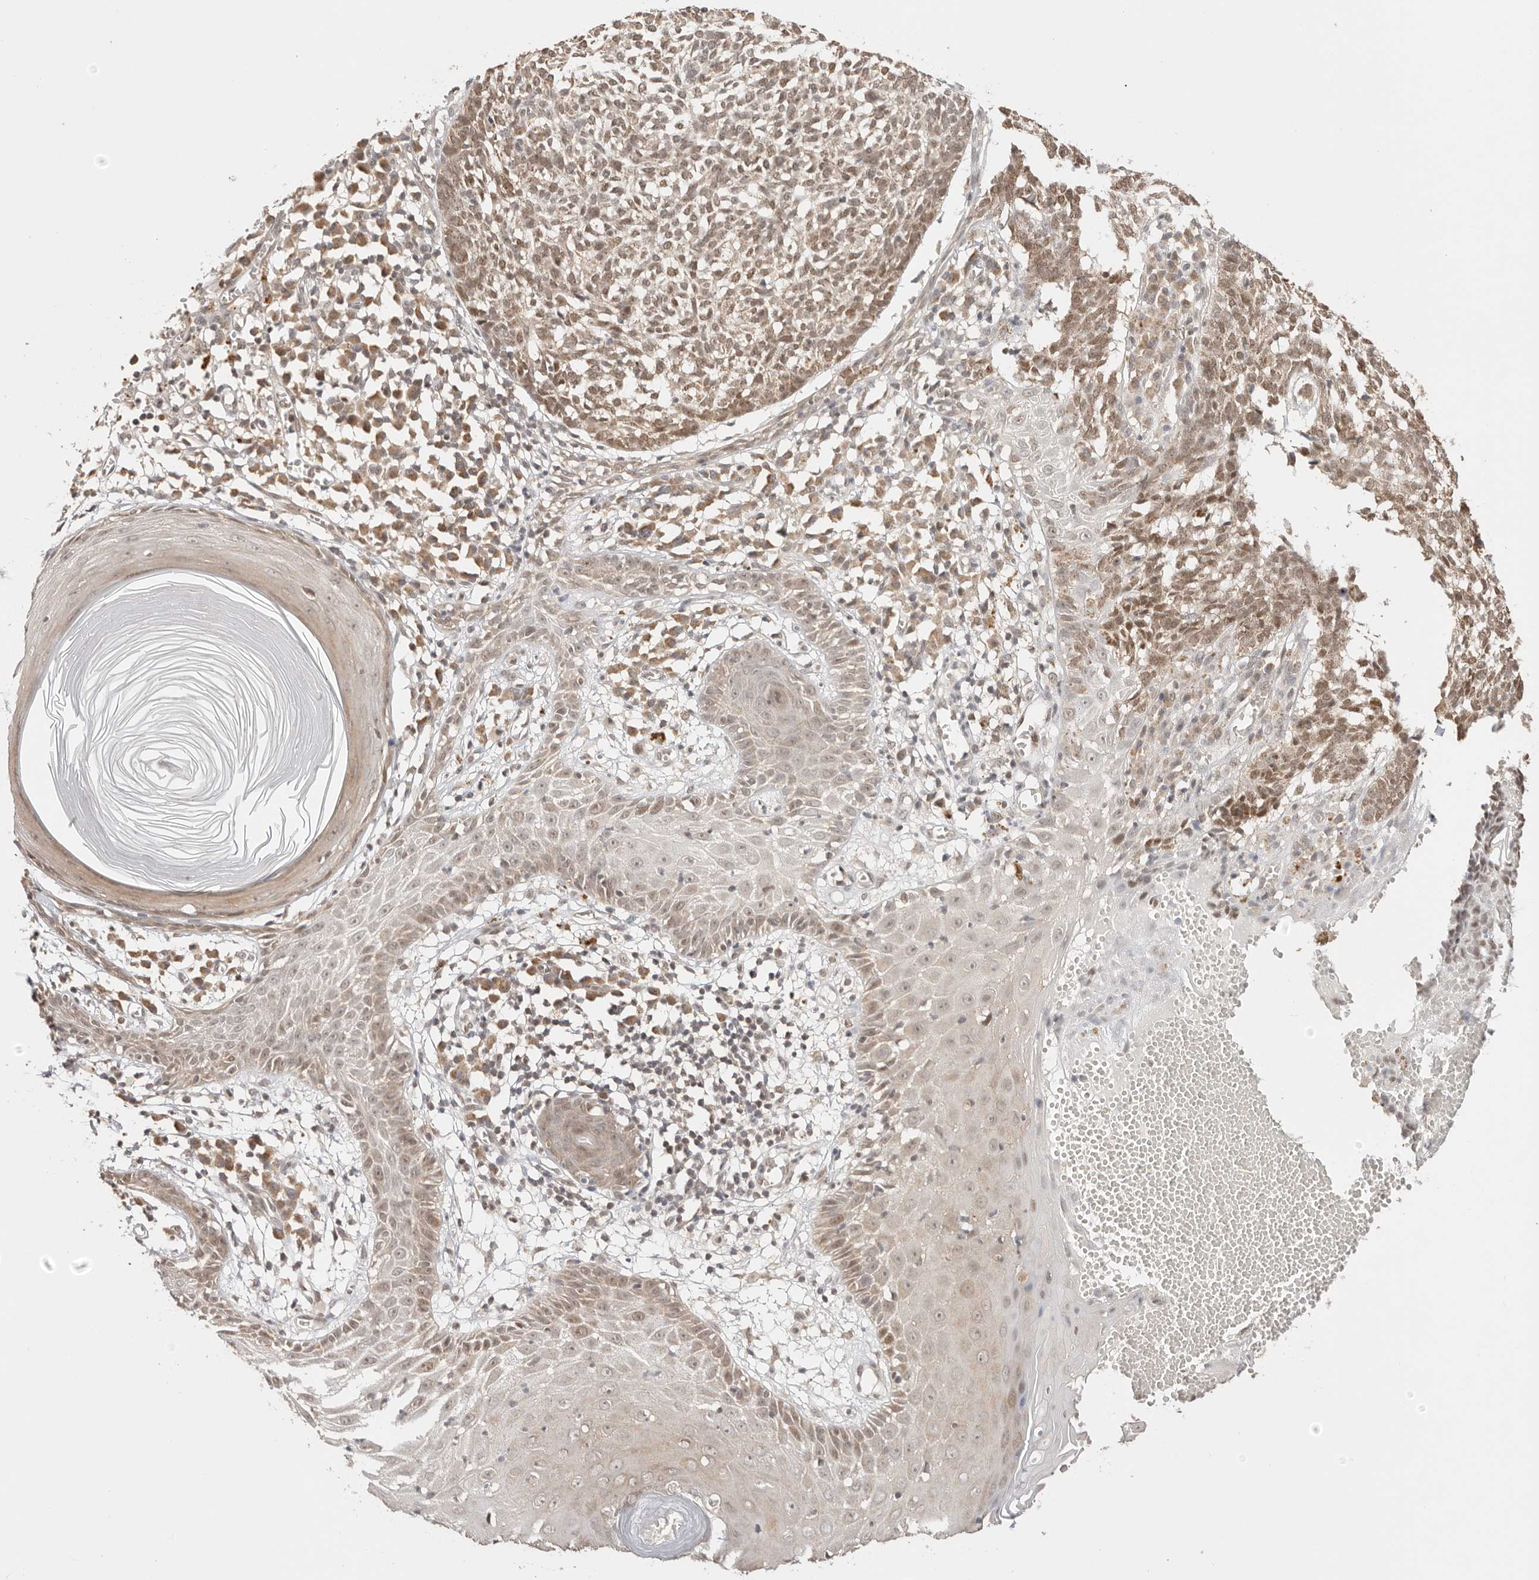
{"staining": {"intensity": "moderate", "quantity": ">75%", "location": "cytoplasmic/membranous,nuclear"}, "tissue": "skin cancer", "cell_type": "Tumor cells", "image_type": "cancer", "snomed": [{"axis": "morphology", "description": "Basal cell carcinoma"}, {"axis": "topography", "description": "Skin"}], "caption": "Immunohistochemistry of skin cancer (basal cell carcinoma) reveals medium levels of moderate cytoplasmic/membranous and nuclear positivity in about >75% of tumor cells.", "gene": "RFC3", "patient": {"sex": "male", "age": 85}}